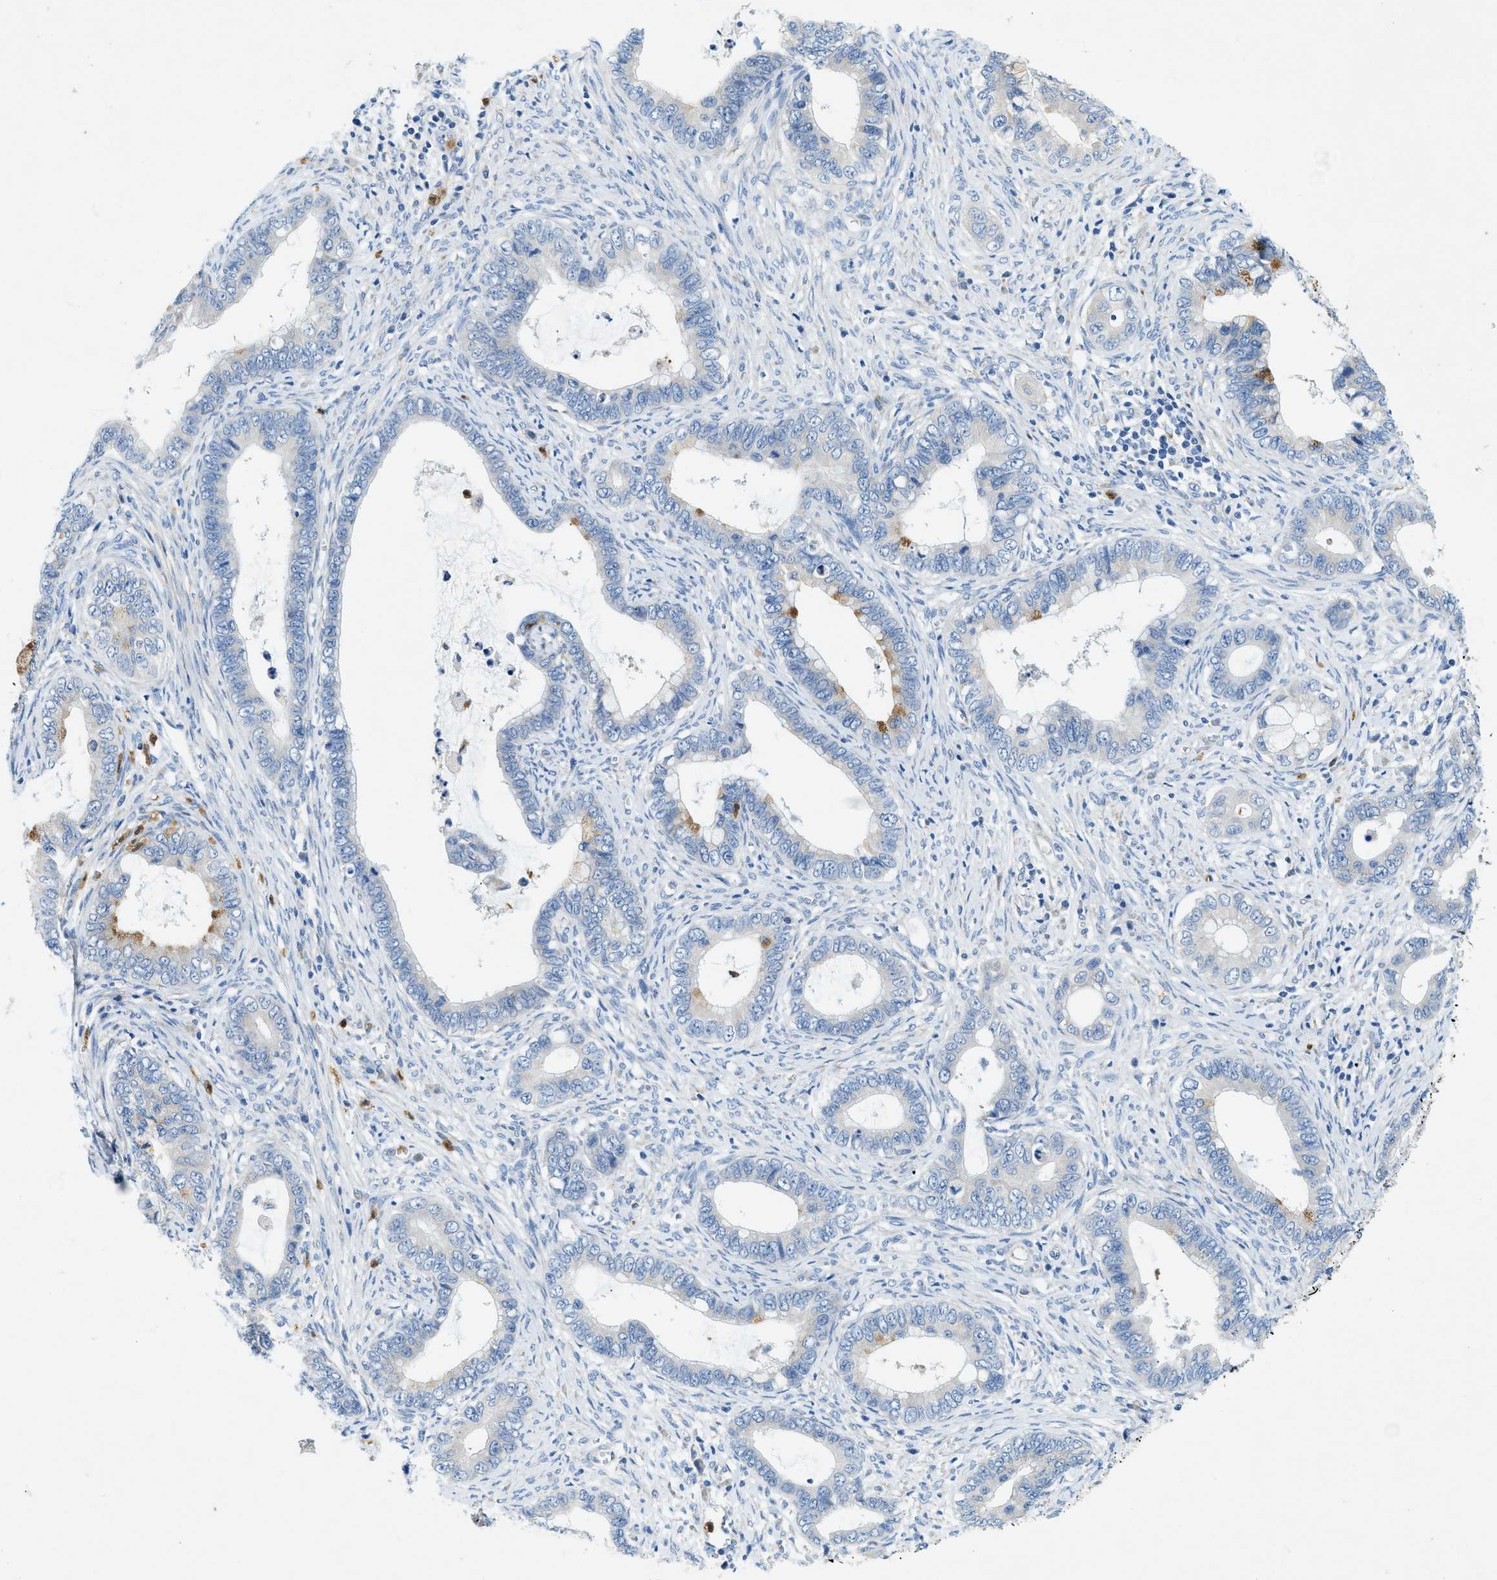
{"staining": {"intensity": "moderate", "quantity": "<25%", "location": "cytoplasmic/membranous"}, "tissue": "cervical cancer", "cell_type": "Tumor cells", "image_type": "cancer", "snomed": [{"axis": "morphology", "description": "Adenocarcinoma, NOS"}, {"axis": "topography", "description": "Cervix"}], "caption": "Moderate cytoplasmic/membranous protein staining is appreciated in about <25% of tumor cells in adenocarcinoma (cervical). (DAB = brown stain, brightfield microscopy at high magnification).", "gene": "ZDHHC13", "patient": {"sex": "female", "age": 44}}